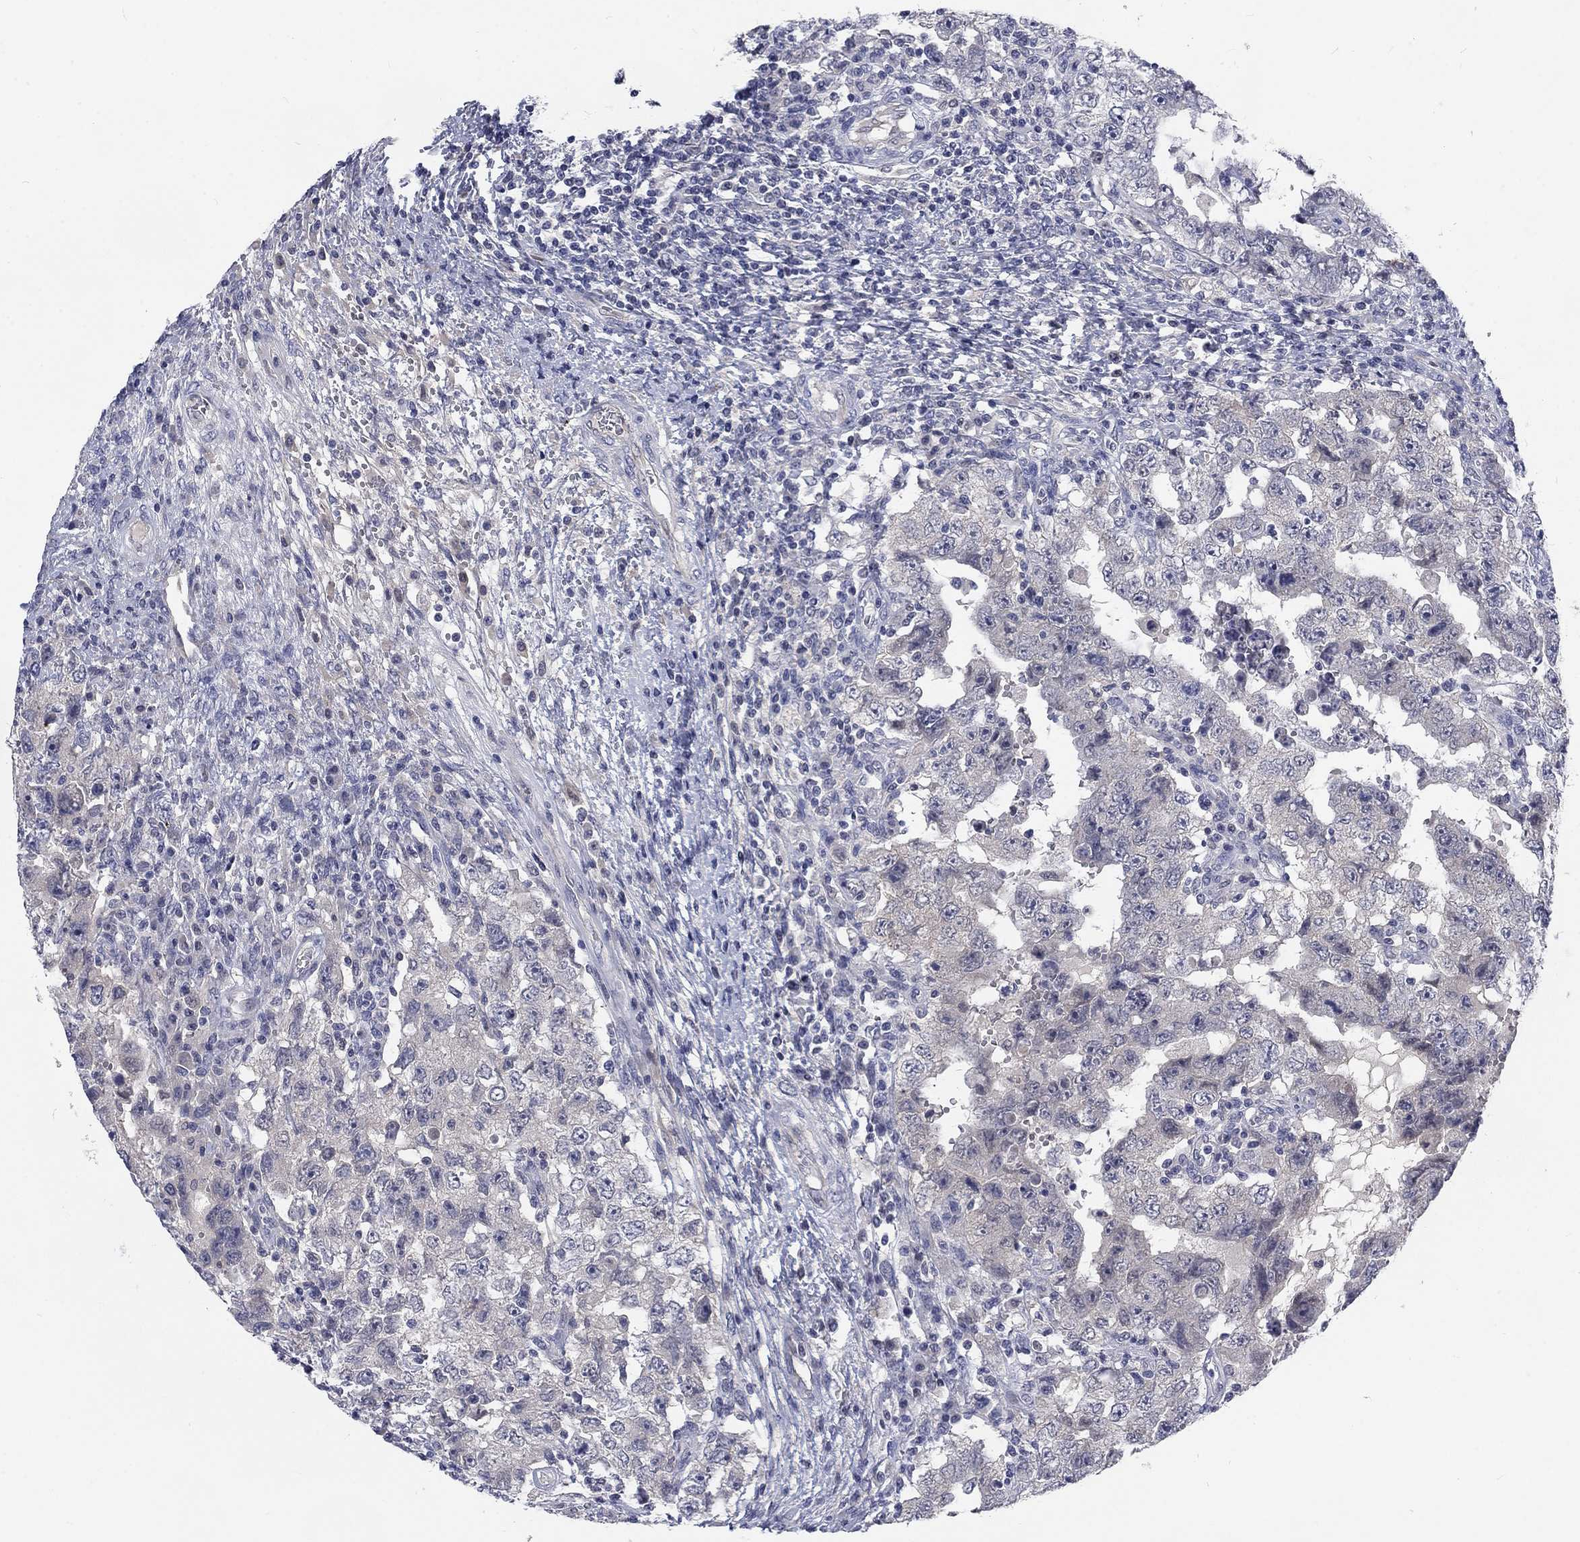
{"staining": {"intensity": "negative", "quantity": "none", "location": "none"}, "tissue": "testis cancer", "cell_type": "Tumor cells", "image_type": "cancer", "snomed": [{"axis": "morphology", "description": "Carcinoma, Embryonal, NOS"}, {"axis": "topography", "description": "Testis"}], "caption": "Tumor cells show no significant expression in testis cancer (embryonal carcinoma).", "gene": "PHKA1", "patient": {"sex": "male", "age": 26}}